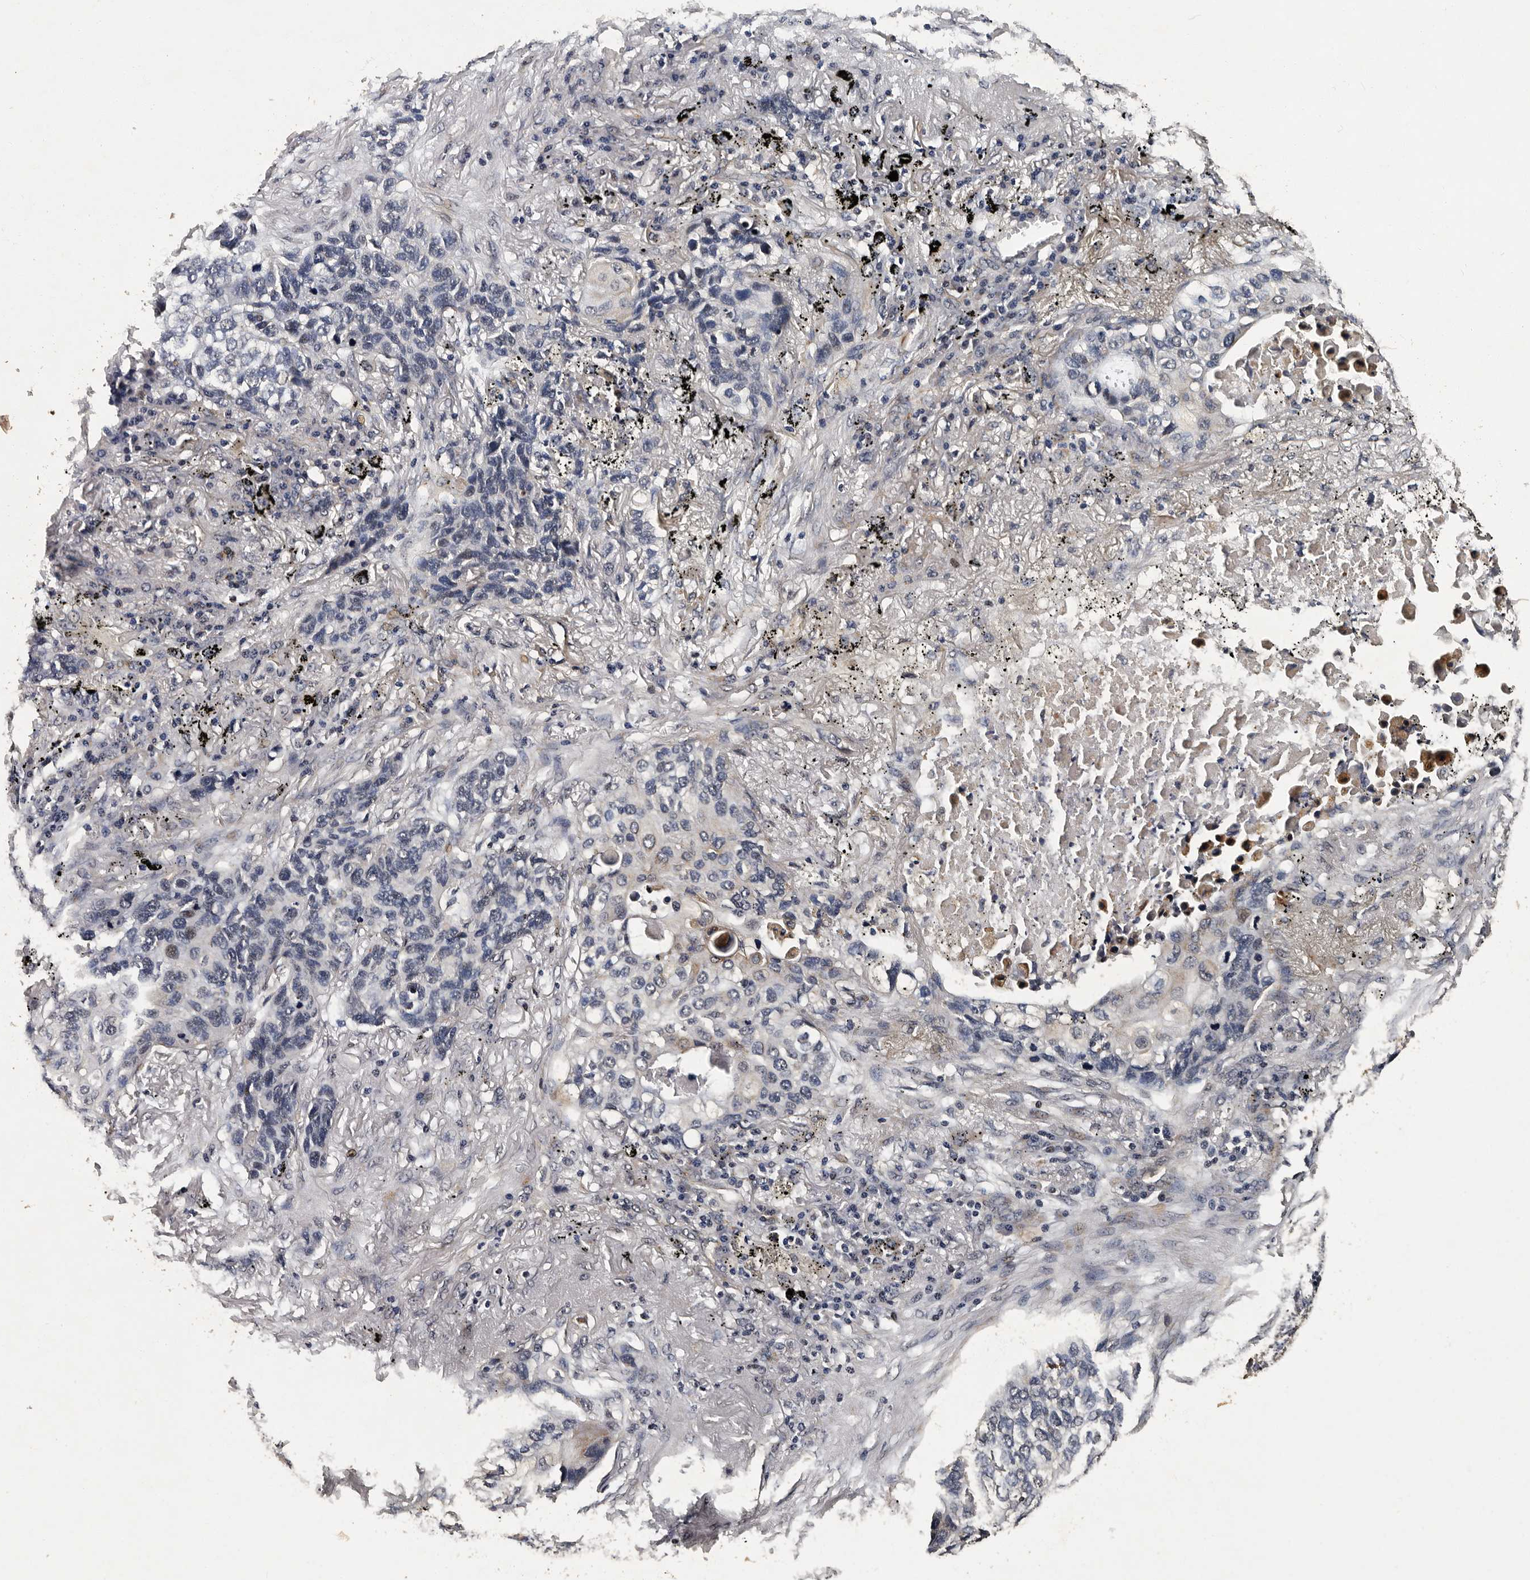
{"staining": {"intensity": "negative", "quantity": "none", "location": "none"}, "tissue": "lung cancer", "cell_type": "Tumor cells", "image_type": "cancer", "snomed": [{"axis": "morphology", "description": "Squamous cell carcinoma, NOS"}, {"axis": "topography", "description": "Lung"}], "caption": "Tumor cells show no significant positivity in squamous cell carcinoma (lung).", "gene": "CPNE3", "patient": {"sex": "female", "age": 63}}